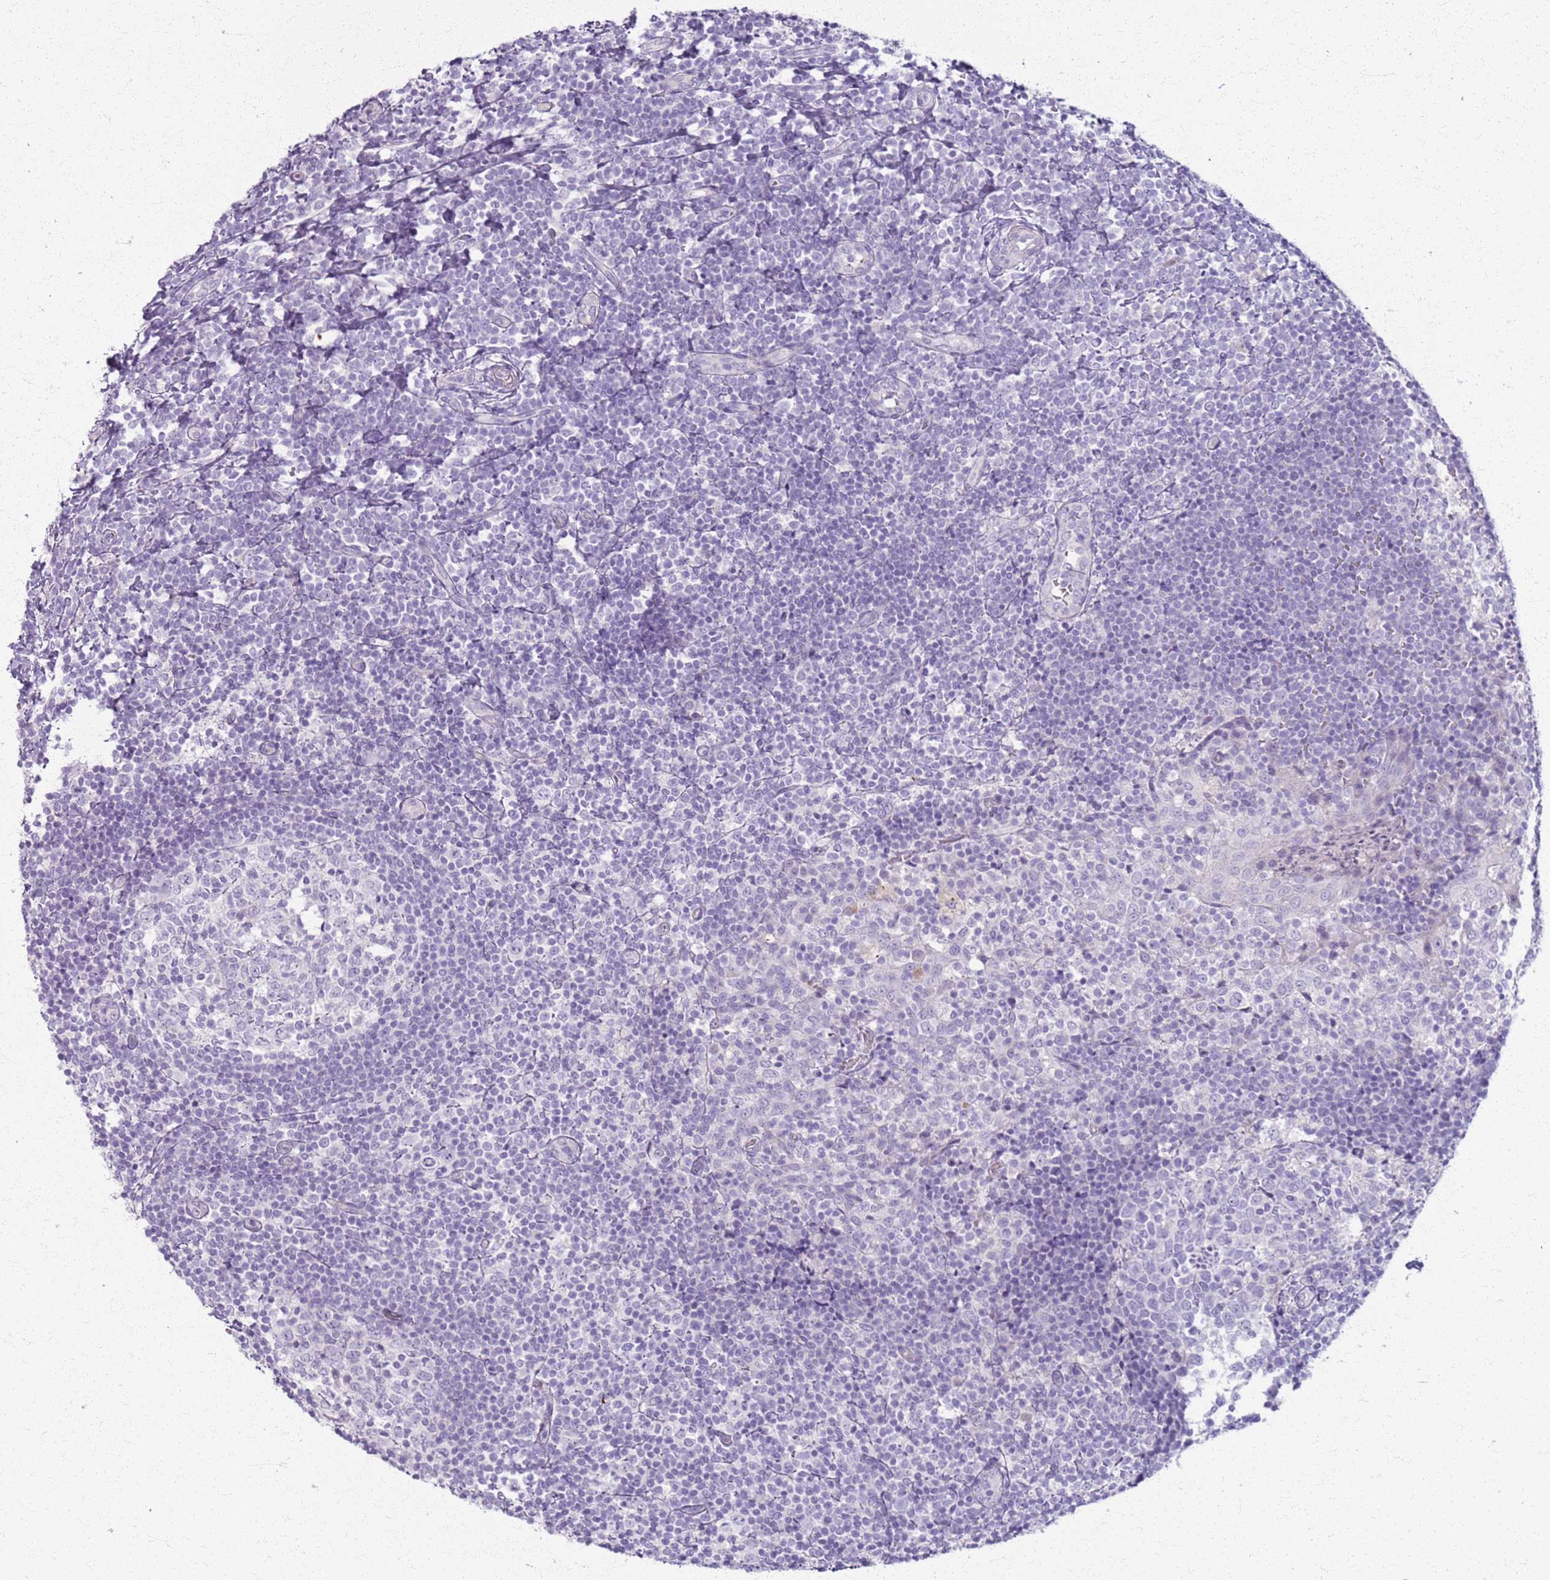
{"staining": {"intensity": "negative", "quantity": "none", "location": "none"}, "tissue": "tonsil", "cell_type": "Germinal center cells", "image_type": "normal", "snomed": [{"axis": "morphology", "description": "Normal tissue, NOS"}, {"axis": "topography", "description": "Tonsil"}], "caption": "A high-resolution micrograph shows IHC staining of normal tonsil, which exhibits no significant positivity in germinal center cells.", "gene": "CSRP3", "patient": {"sex": "female", "age": 19}}